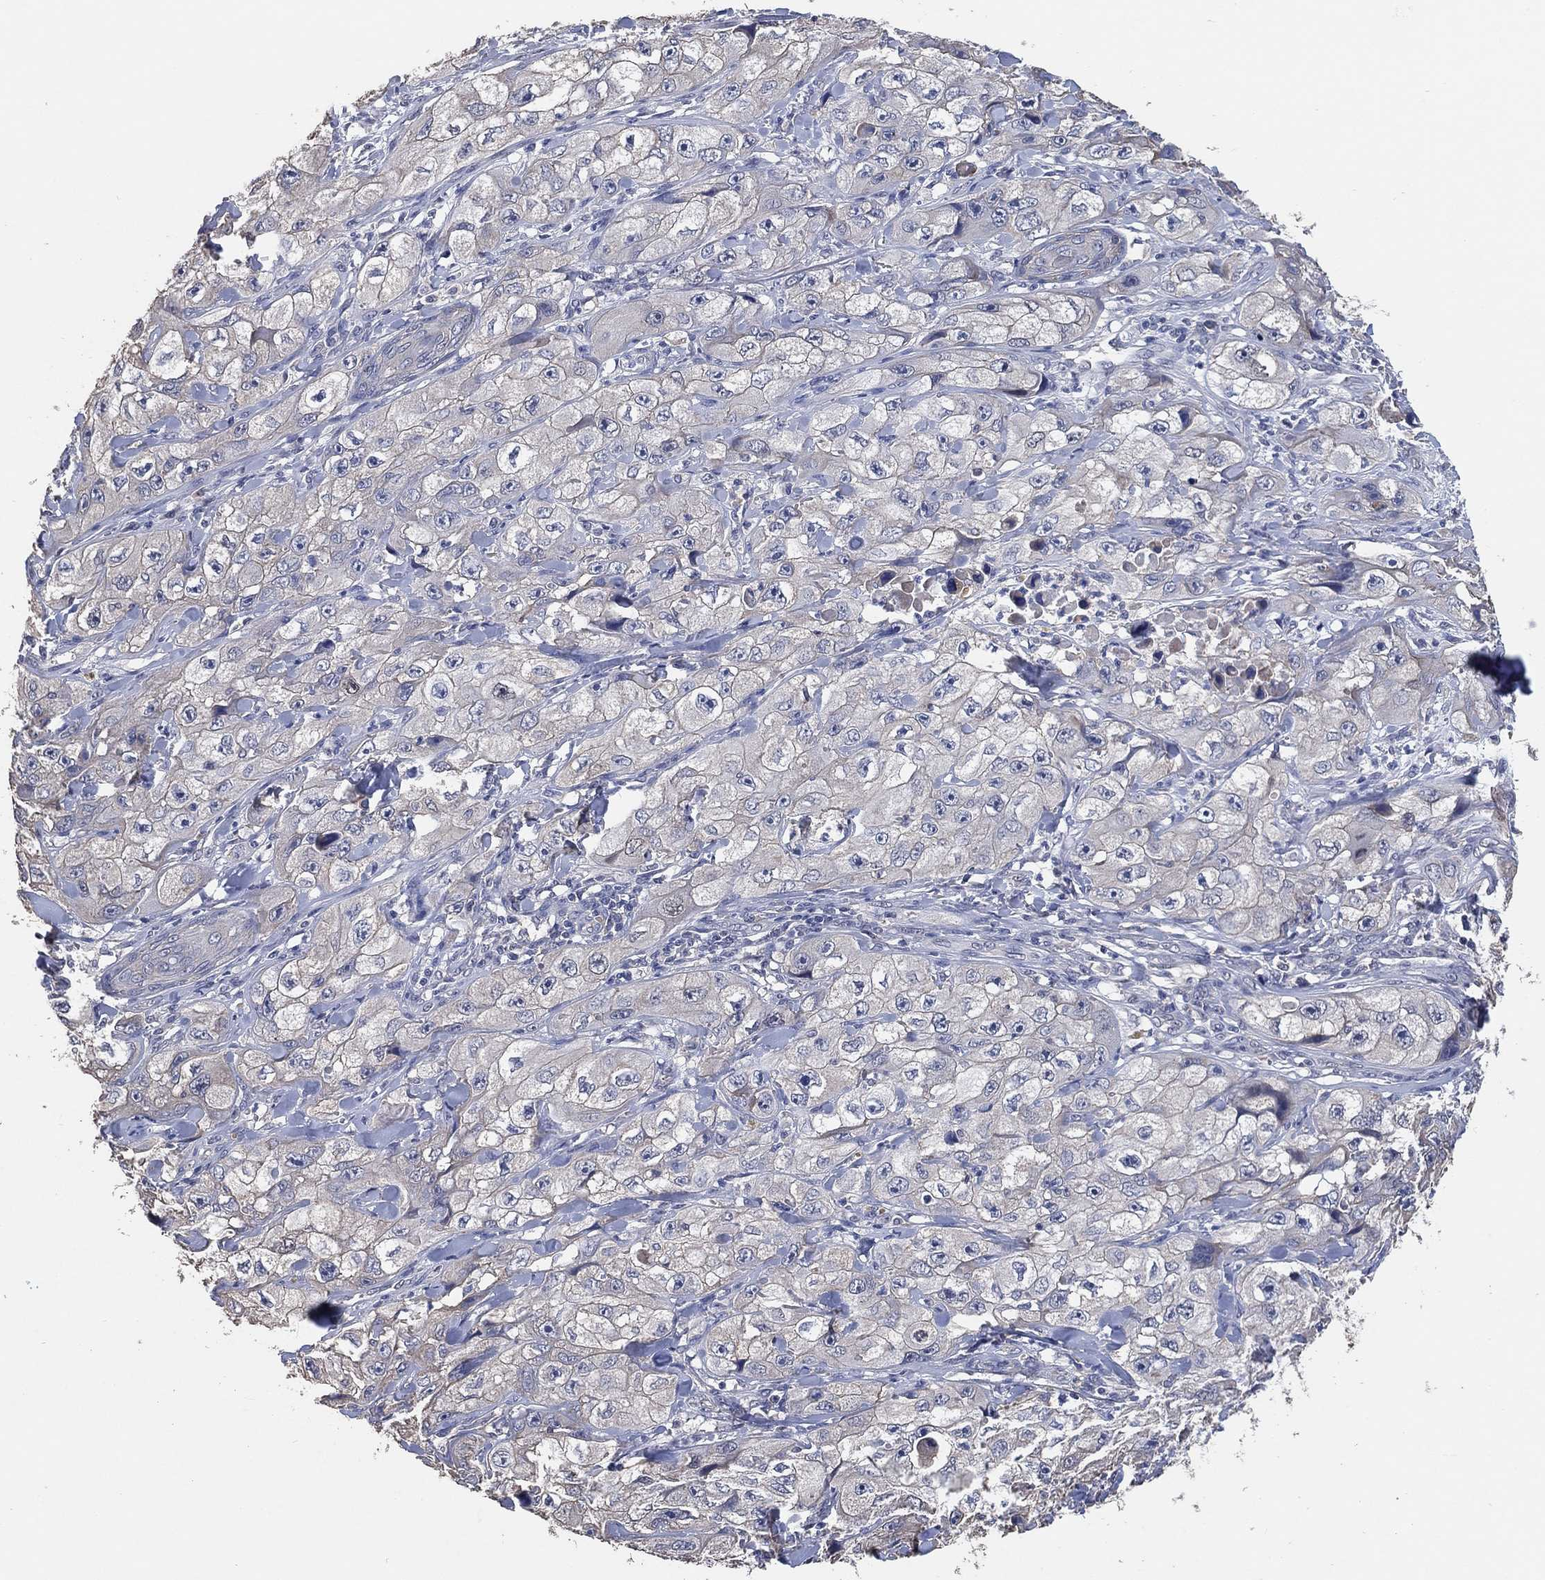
{"staining": {"intensity": "negative", "quantity": "none", "location": "none"}, "tissue": "skin cancer", "cell_type": "Tumor cells", "image_type": "cancer", "snomed": [{"axis": "morphology", "description": "Squamous cell carcinoma, NOS"}, {"axis": "topography", "description": "Skin"}, {"axis": "topography", "description": "Subcutis"}], "caption": "Tumor cells show no significant protein positivity in skin squamous cell carcinoma.", "gene": "KLK5", "patient": {"sex": "male", "age": 73}}